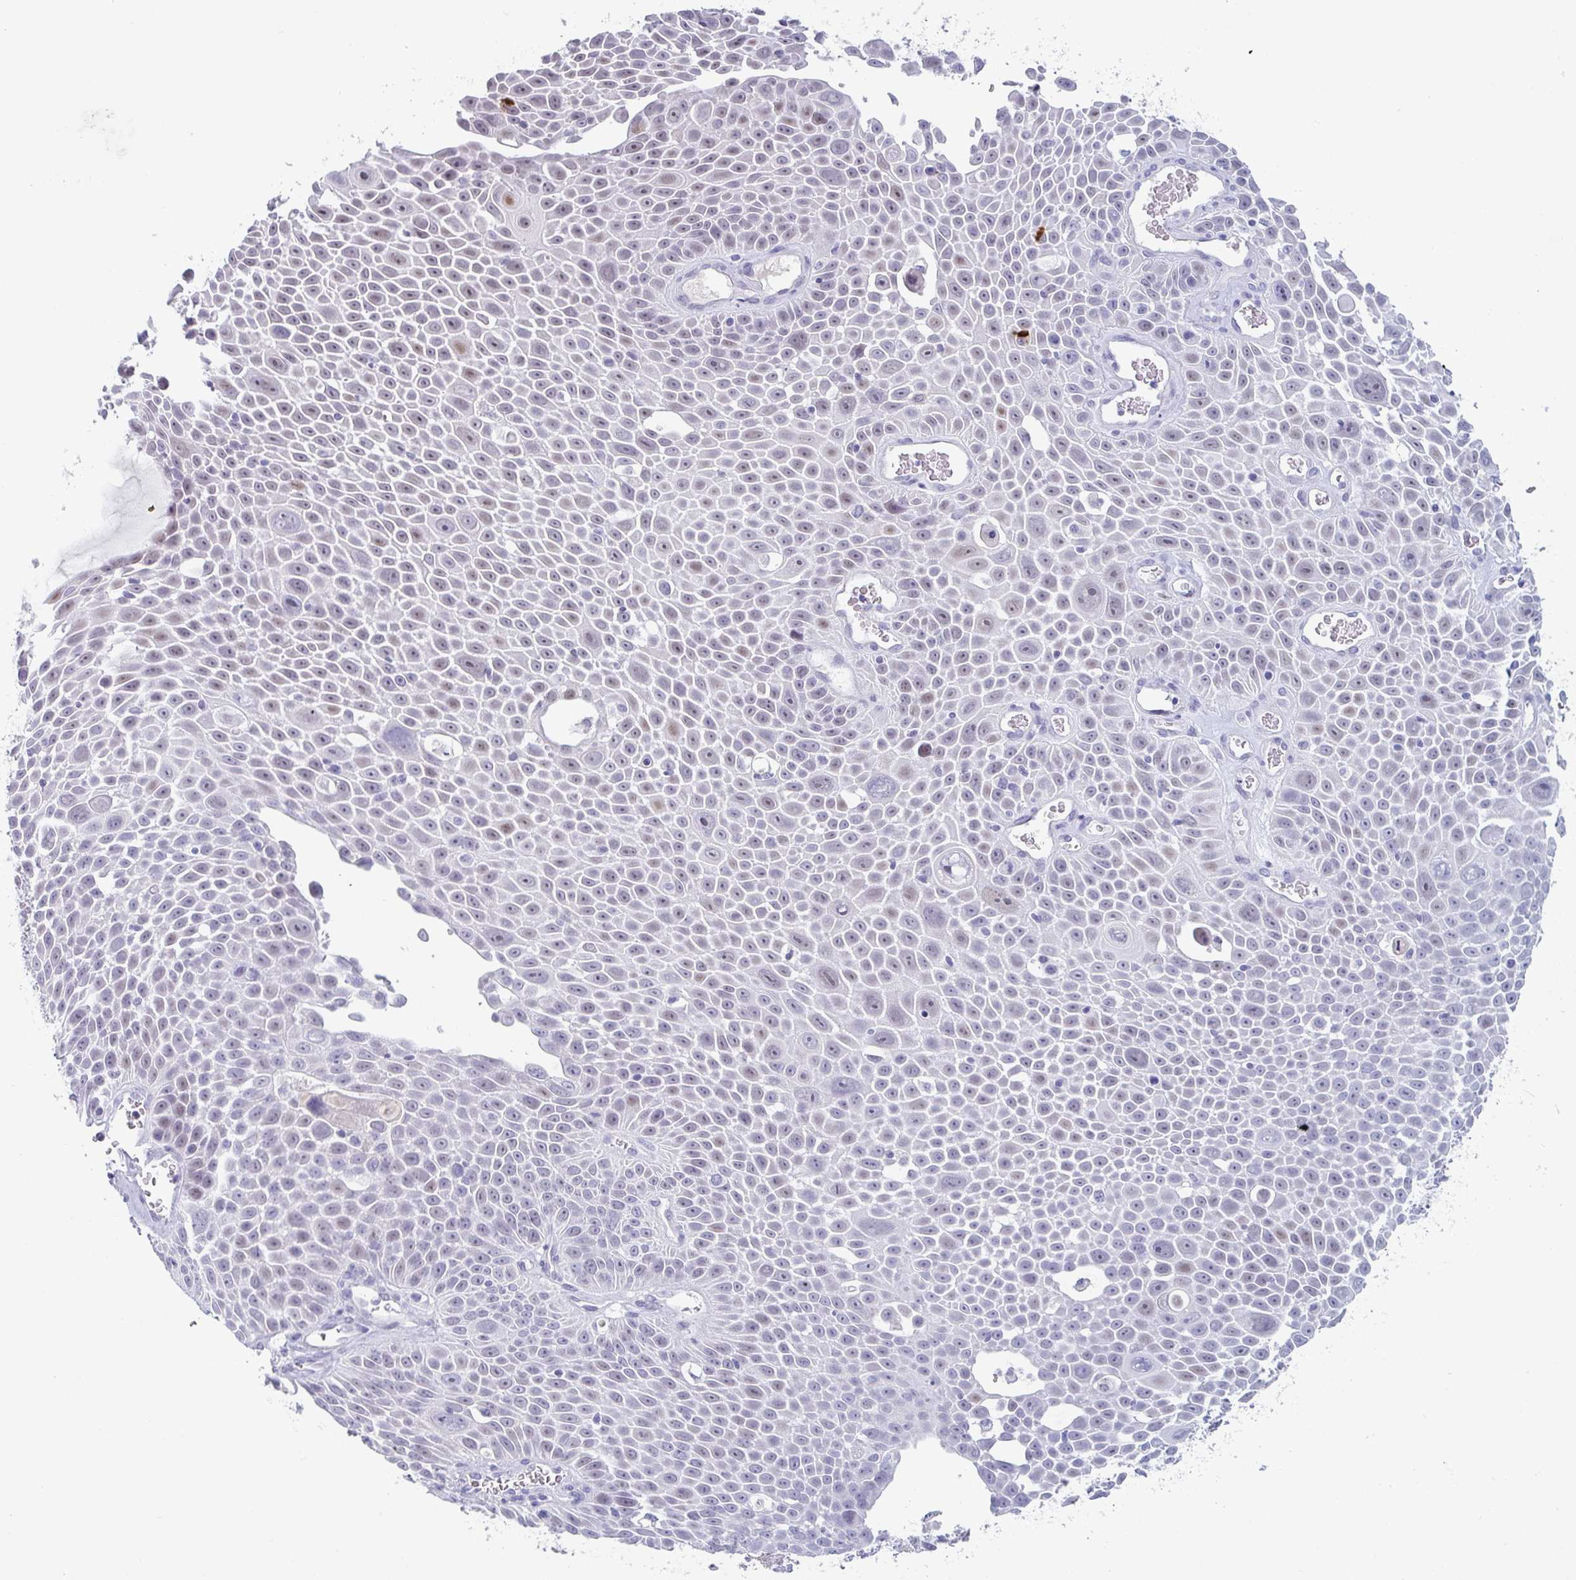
{"staining": {"intensity": "weak", "quantity": "<25%", "location": "nuclear"}, "tissue": "lung cancer", "cell_type": "Tumor cells", "image_type": "cancer", "snomed": [{"axis": "morphology", "description": "Squamous cell carcinoma, NOS"}, {"axis": "morphology", "description": "Squamous cell carcinoma, metastatic, NOS"}, {"axis": "topography", "description": "Lymph node"}, {"axis": "topography", "description": "Lung"}], "caption": "This histopathology image is of lung cancer (squamous cell carcinoma) stained with IHC to label a protein in brown with the nuclei are counter-stained blue. There is no expression in tumor cells.", "gene": "RUBCN", "patient": {"sex": "female", "age": 62}}